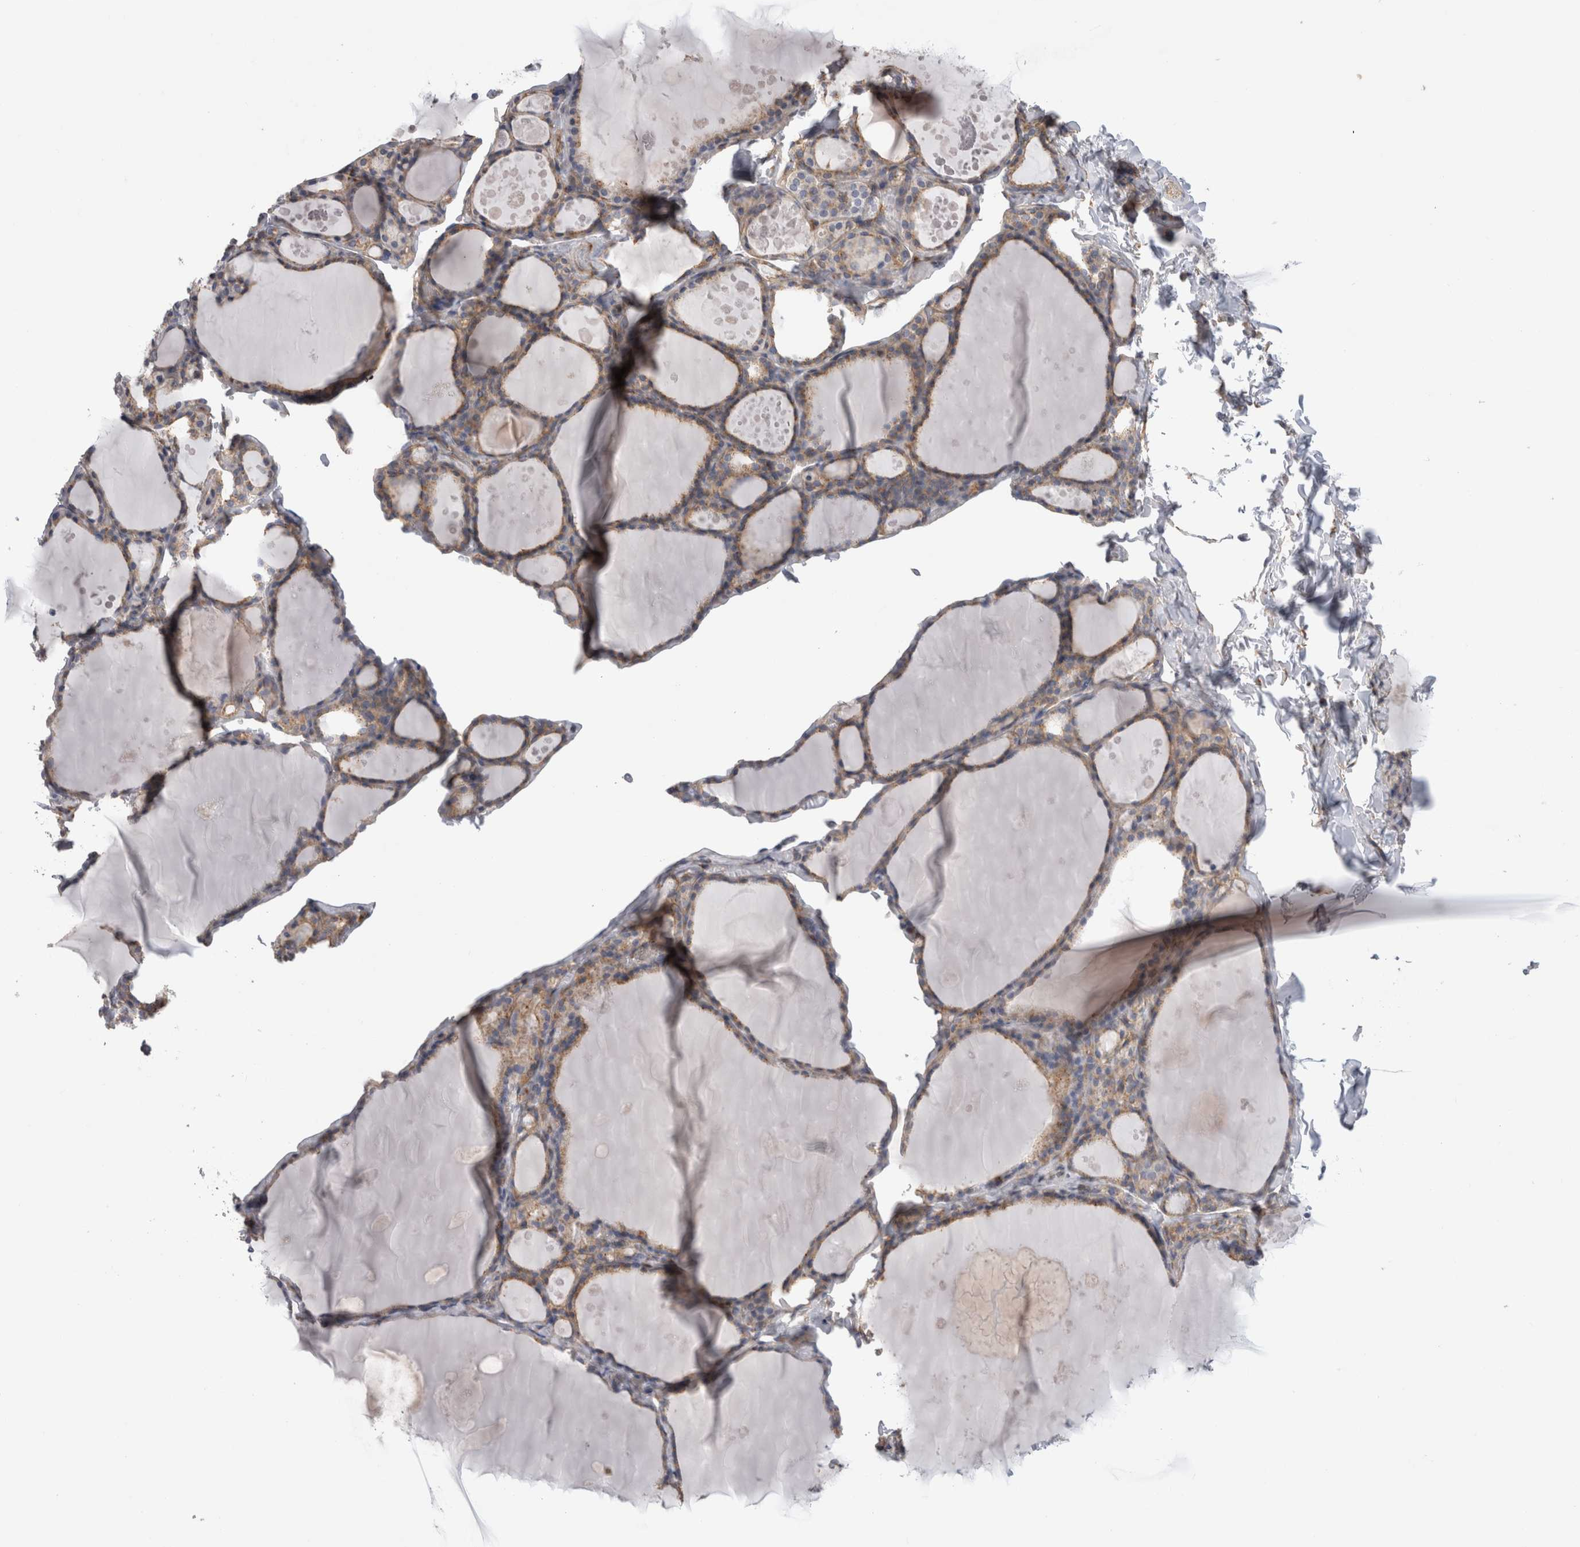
{"staining": {"intensity": "weak", "quantity": ">75%", "location": "cytoplasmic/membranous"}, "tissue": "thyroid gland", "cell_type": "Glandular cells", "image_type": "normal", "snomed": [{"axis": "morphology", "description": "Normal tissue, NOS"}, {"axis": "topography", "description": "Thyroid gland"}], "caption": "The image reveals immunohistochemical staining of normal thyroid gland. There is weak cytoplasmic/membranous positivity is seen in approximately >75% of glandular cells.", "gene": "ATXN3L", "patient": {"sex": "male", "age": 56}}